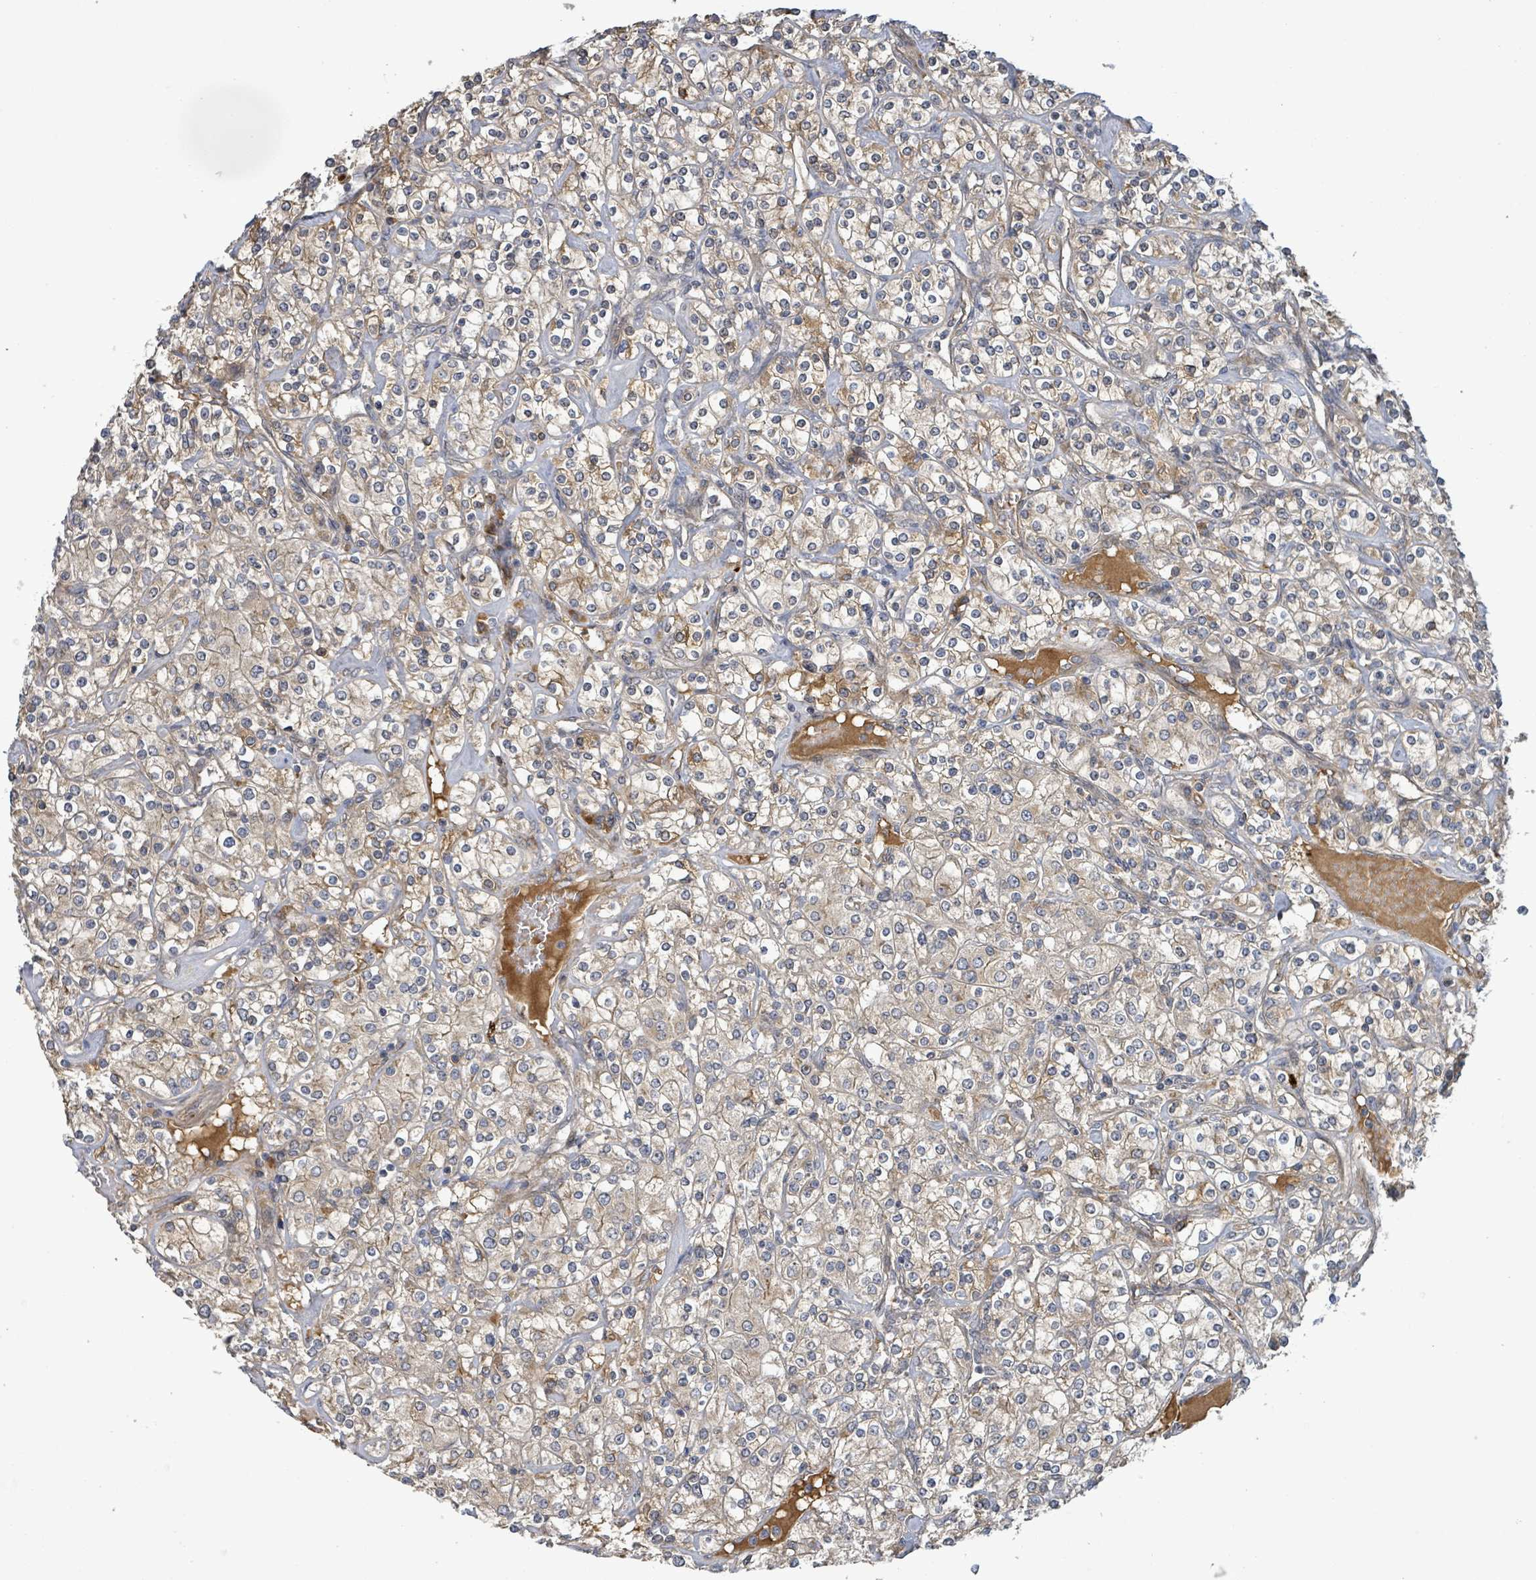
{"staining": {"intensity": "negative", "quantity": "none", "location": "none"}, "tissue": "renal cancer", "cell_type": "Tumor cells", "image_type": "cancer", "snomed": [{"axis": "morphology", "description": "Adenocarcinoma, NOS"}, {"axis": "topography", "description": "Kidney"}], "caption": "Immunohistochemistry micrograph of neoplastic tissue: renal cancer stained with DAB reveals no significant protein expression in tumor cells.", "gene": "STARD4", "patient": {"sex": "male", "age": 77}}